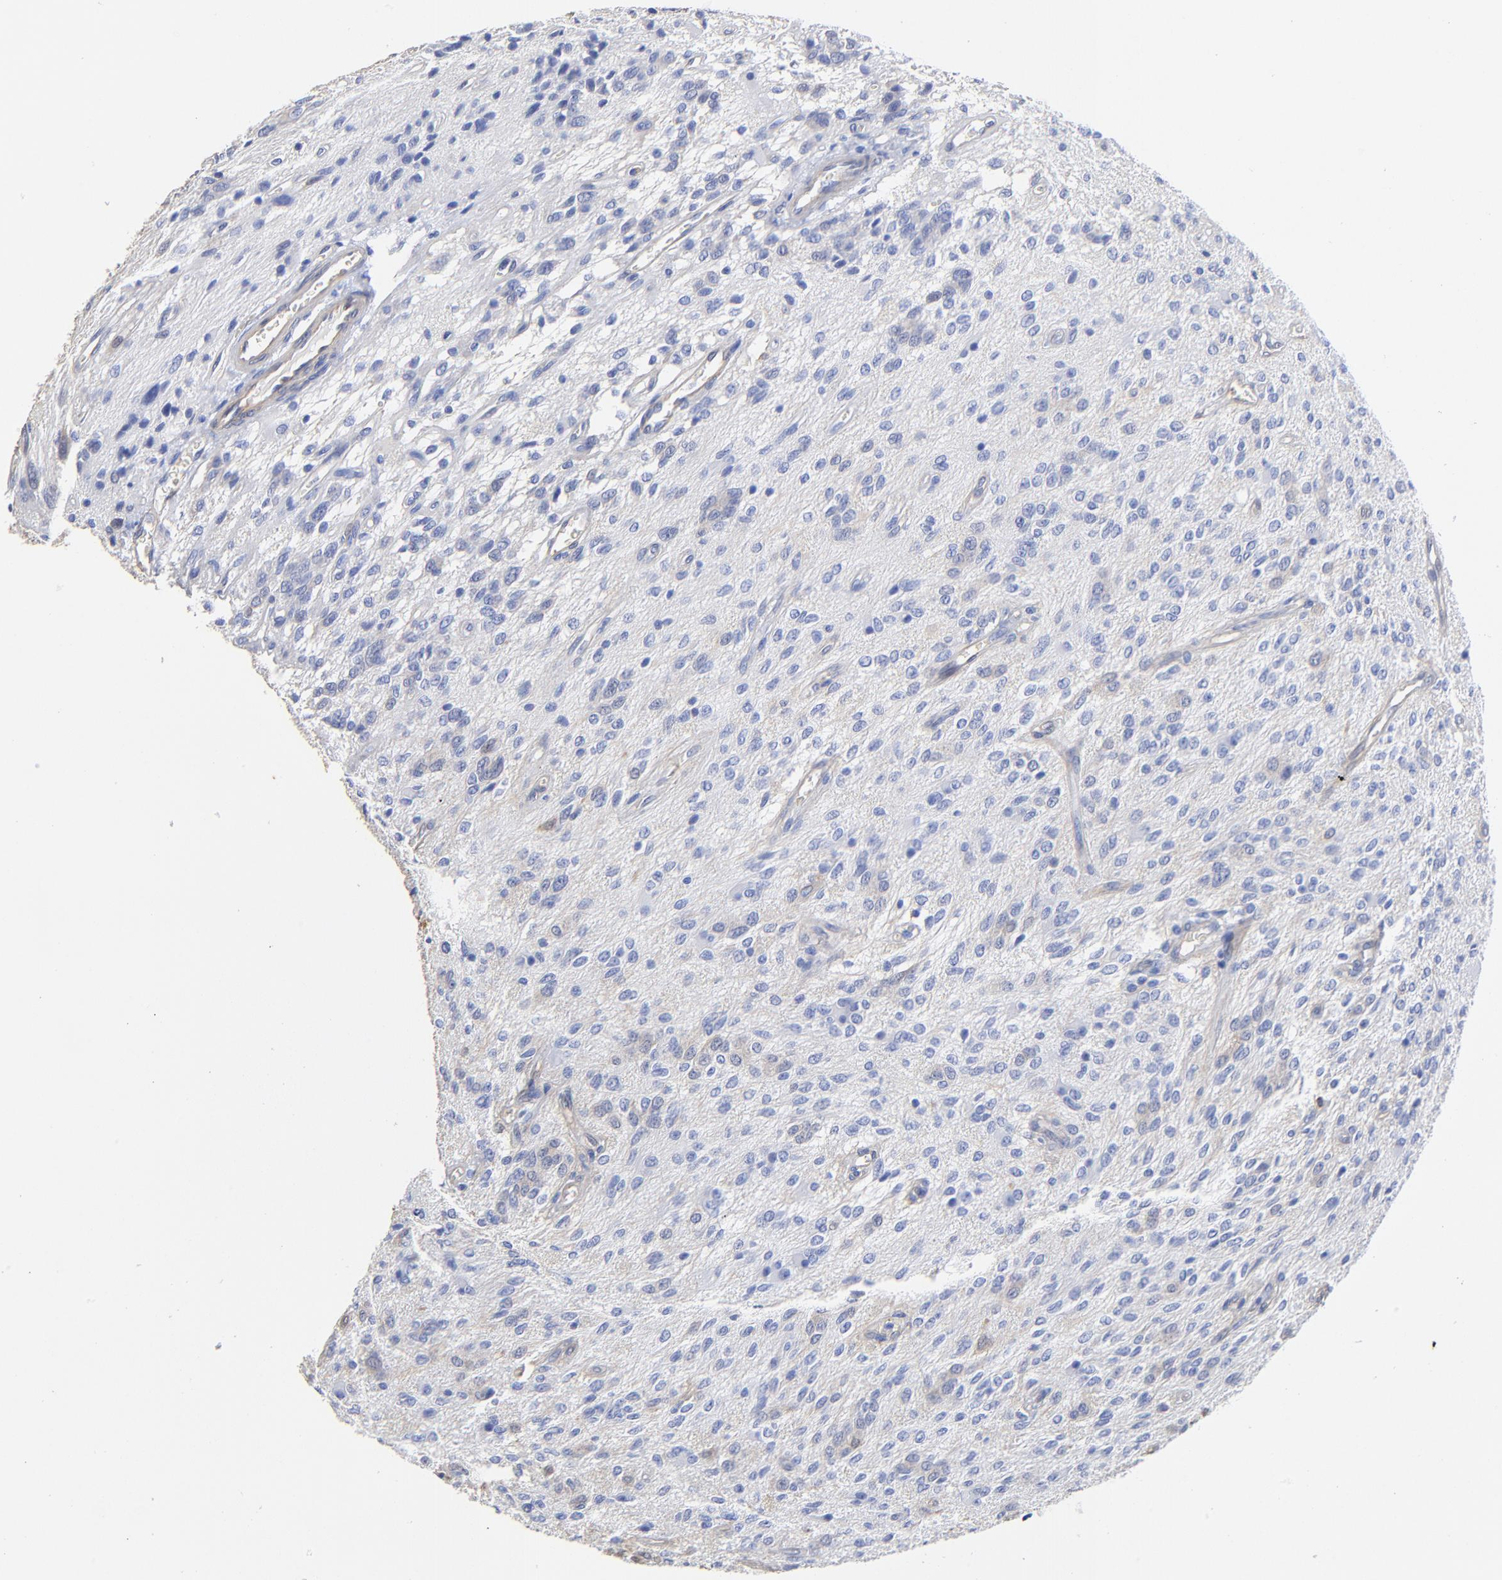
{"staining": {"intensity": "negative", "quantity": "none", "location": "none"}, "tissue": "glioma", "cell_type": "Tumor cells", "image_type": "cancer", "snomed": [{"axis": "morphology", "description": "Glioma, malignant, Low grade"}, {"axis": "topography", "description": "Brain"}], "caption": "This image is of glioma stained with immunohistochemistry (IHC) to label a protein in brown with the nuclei are counter-stained blue. There is no staining in tumor cells. The staining was performed using DAB to visualize the protein expression in brown, while the nuclei were stained in blue with hematoxylin (Magnification: 20x).", "gene": "TAGLN2", "patient": {"sex": "female", "age": 15}}